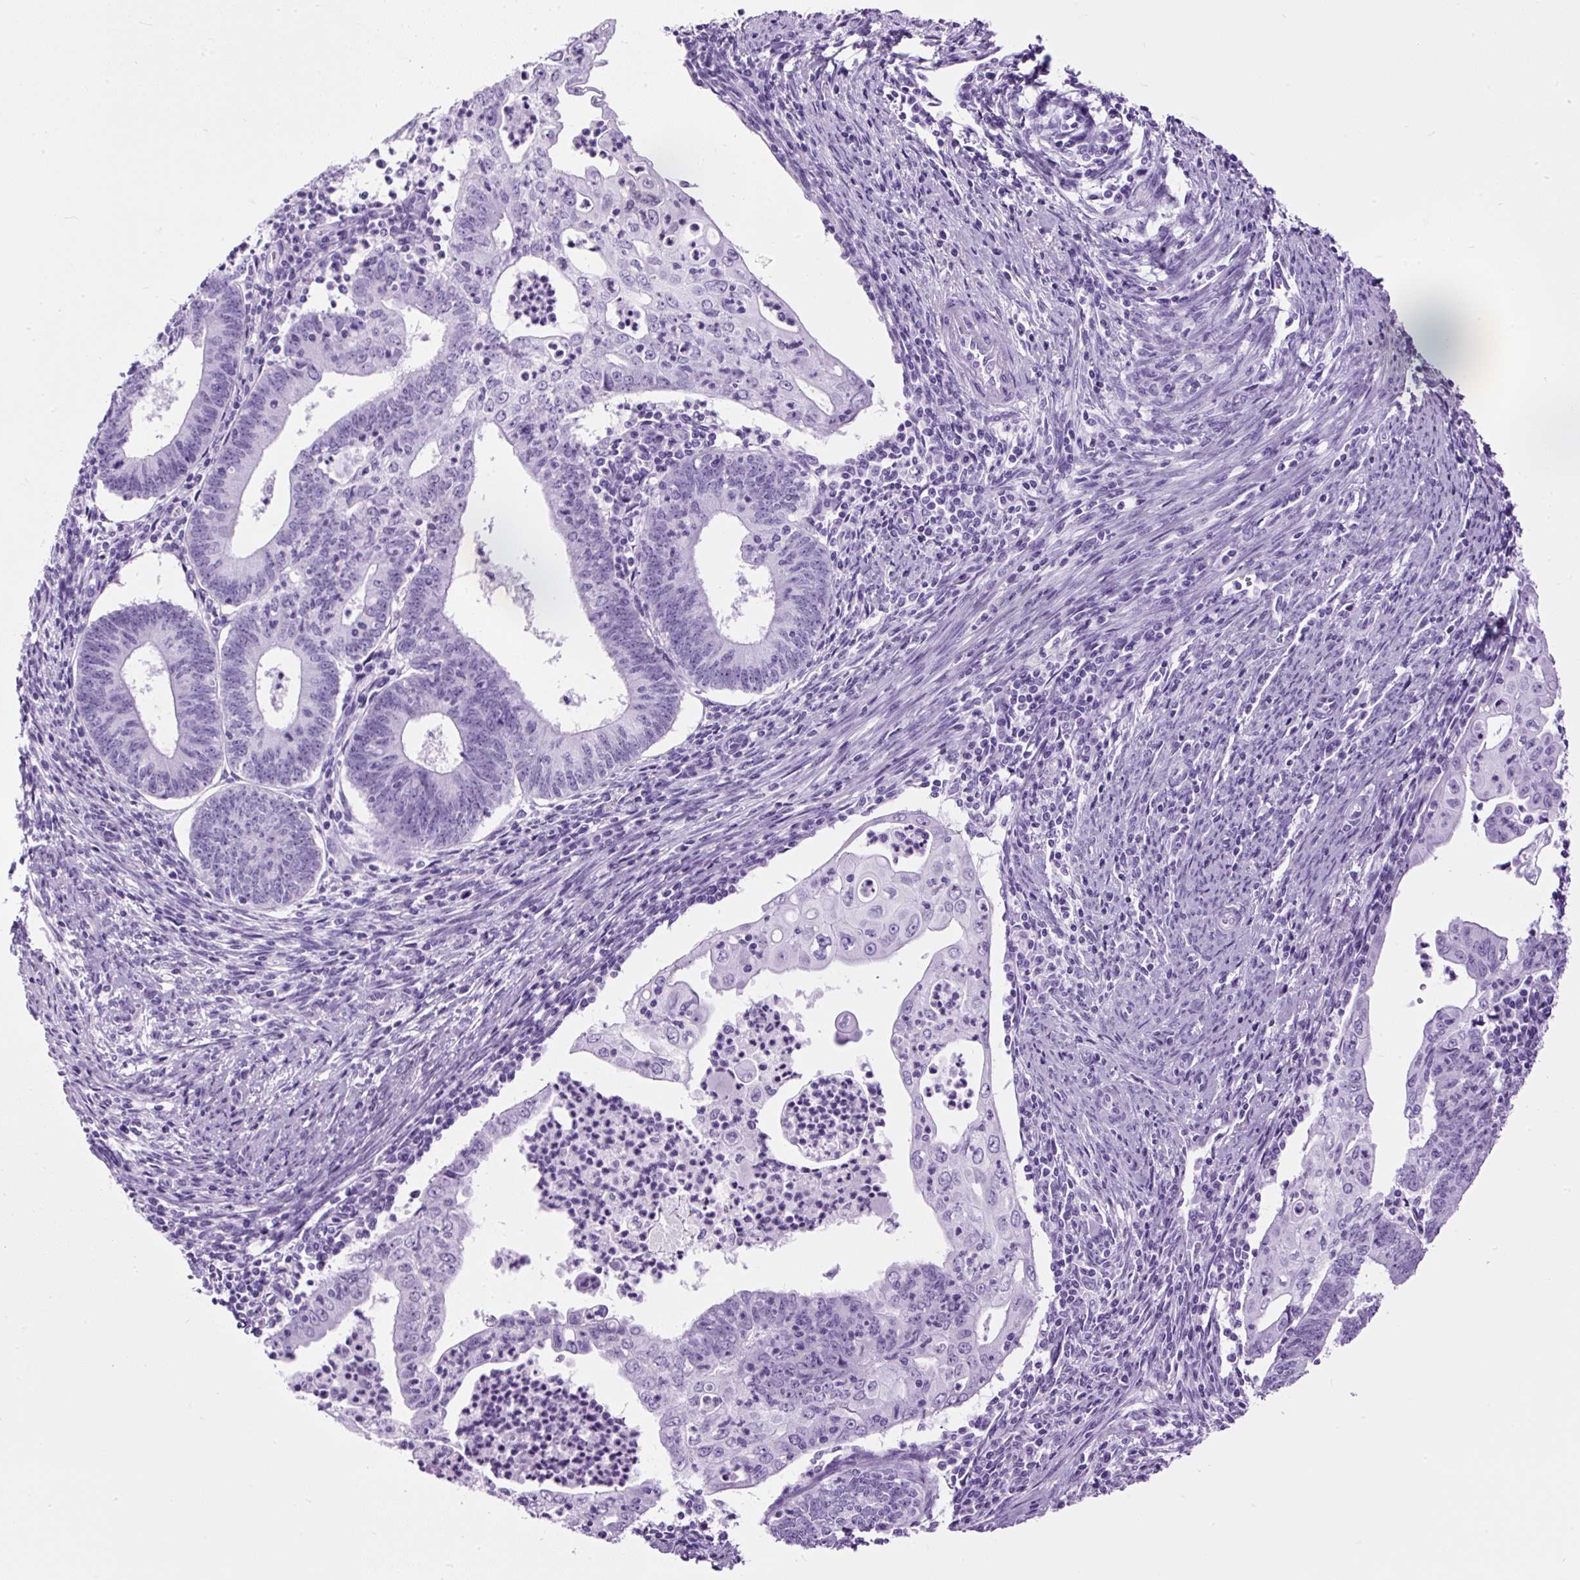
{"staining": {"intensity": "negative", "quantity": "none", "location": "none"}, "tissue": "endometrial cancer", "cell_type": "Tumor cells", "image_type": "cancer", "snomed": [{"axis": "morphology", "description": "Adenocarcinoma, NOS"}, {"axis": "topography", "description": "Endometrium"}], "caption": "Immunohistochemistry (IHC) histopathology image of neoplastic tissue: endometrial cancer stained with DAB (3,3'-diaminobenzidine) reveals no significant protein expression in tumor cells.", "gene": "CEL", "patient": {"sex": "female", "age": 60}}